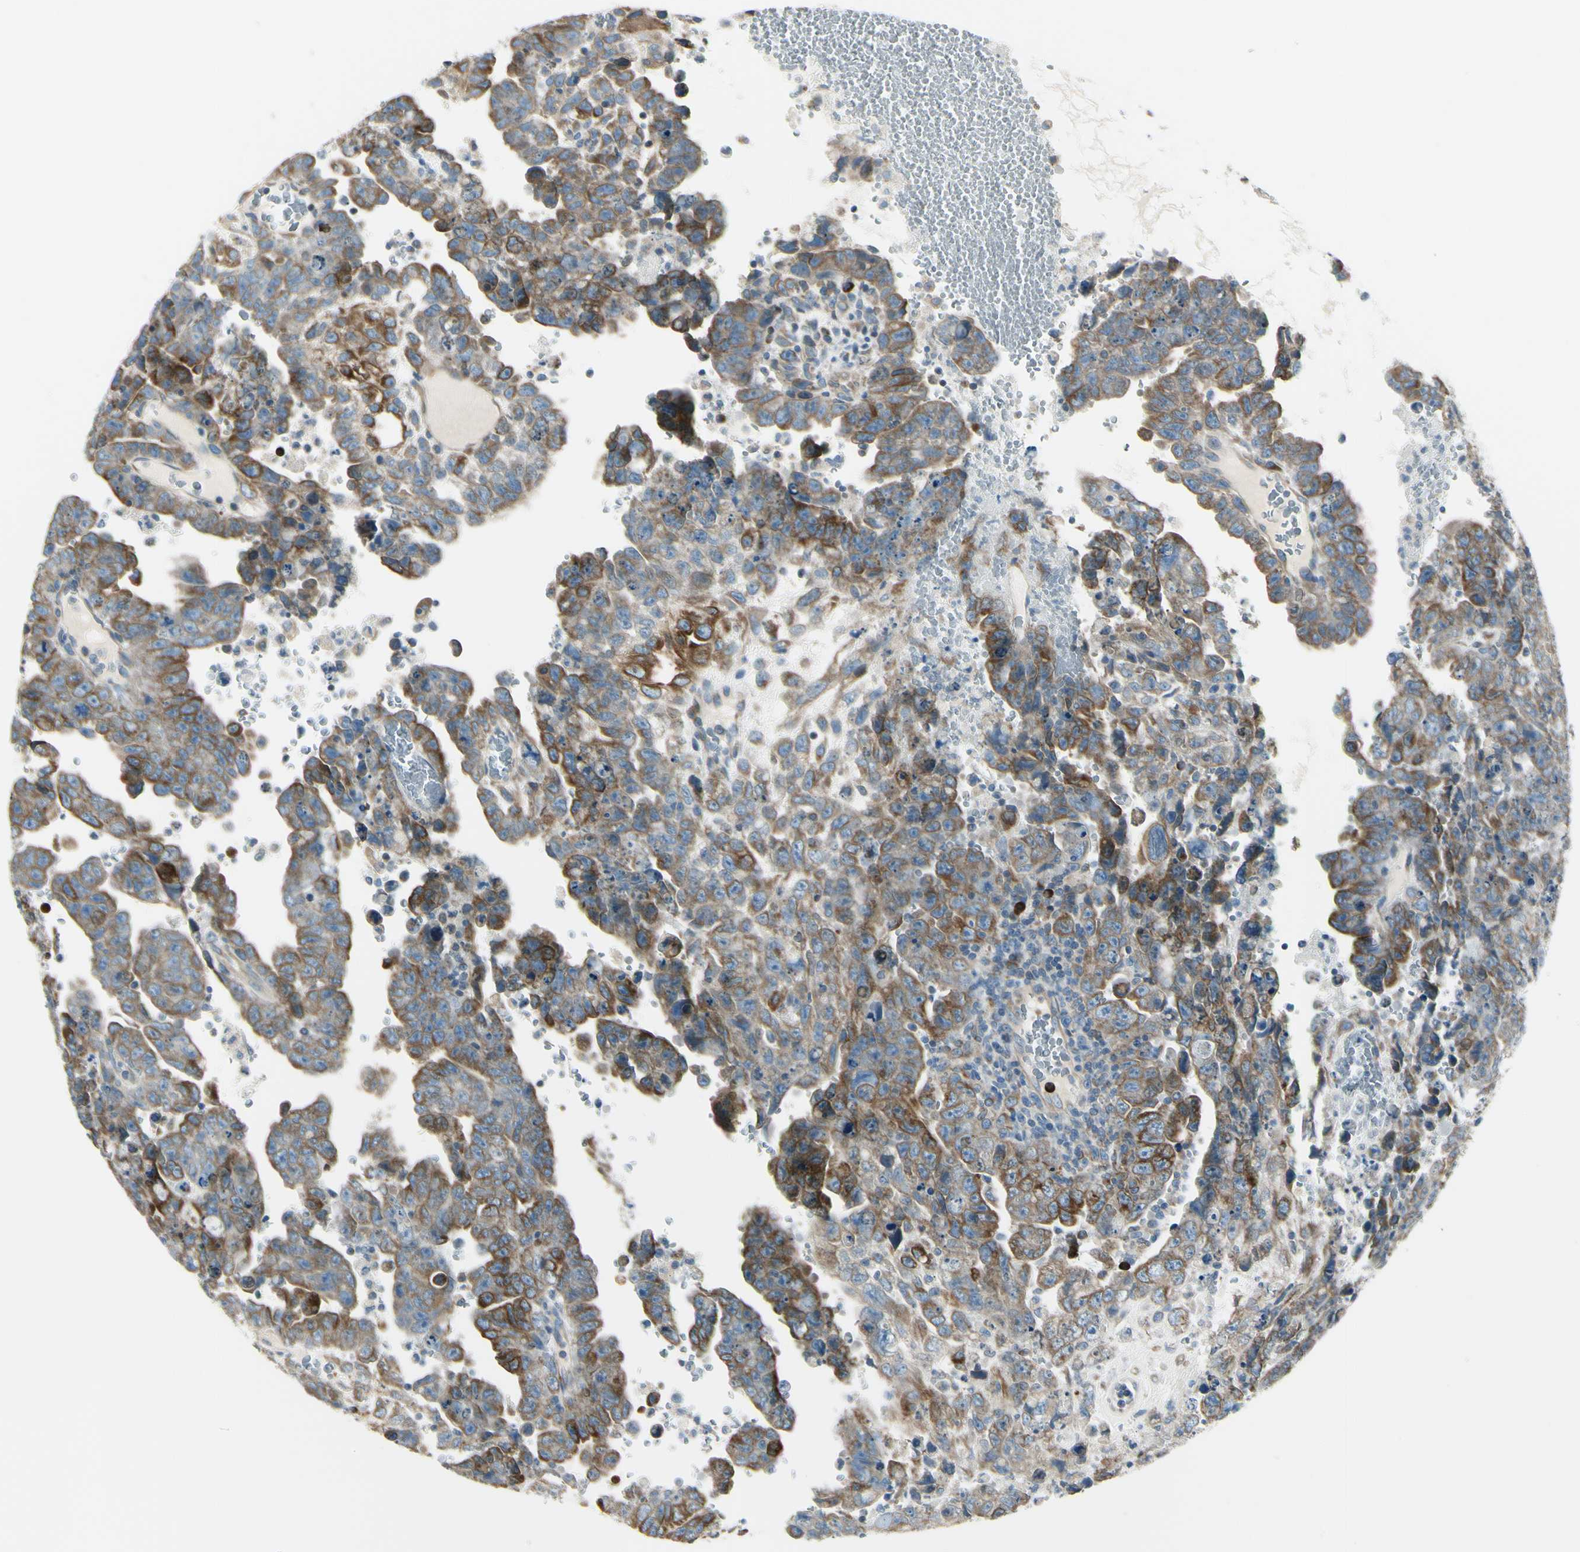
{"staining": {"intensity": "moderate", "quantity": ">75%", "location": "cytoplasmic/membranous"}, "tissue": "testis cancer", "cell_type": "Tumor cells", "image_type": "cancer", "snomed": [{"axis": "morphology", "description": "Carcinoma, Embryonal, NOS"}, {"axis": "topography", "description": "Testis"}], "caption": "Immunohistochemistry (IHC) (DAB (3,3'-diaminobenzidine)) staining of human testis embryonal carcinoma displays moderate cytoplasmic/membranous protein staining in about >75% of tumor cells. The staining was performed using DAB (3,3'-diaminobenzidine), with brown indicating positive protein expression. Nuclei are stained blue with hematoxylin.", "gene": "SELENOS", "patient": {"sex": "male", "age": 28}}